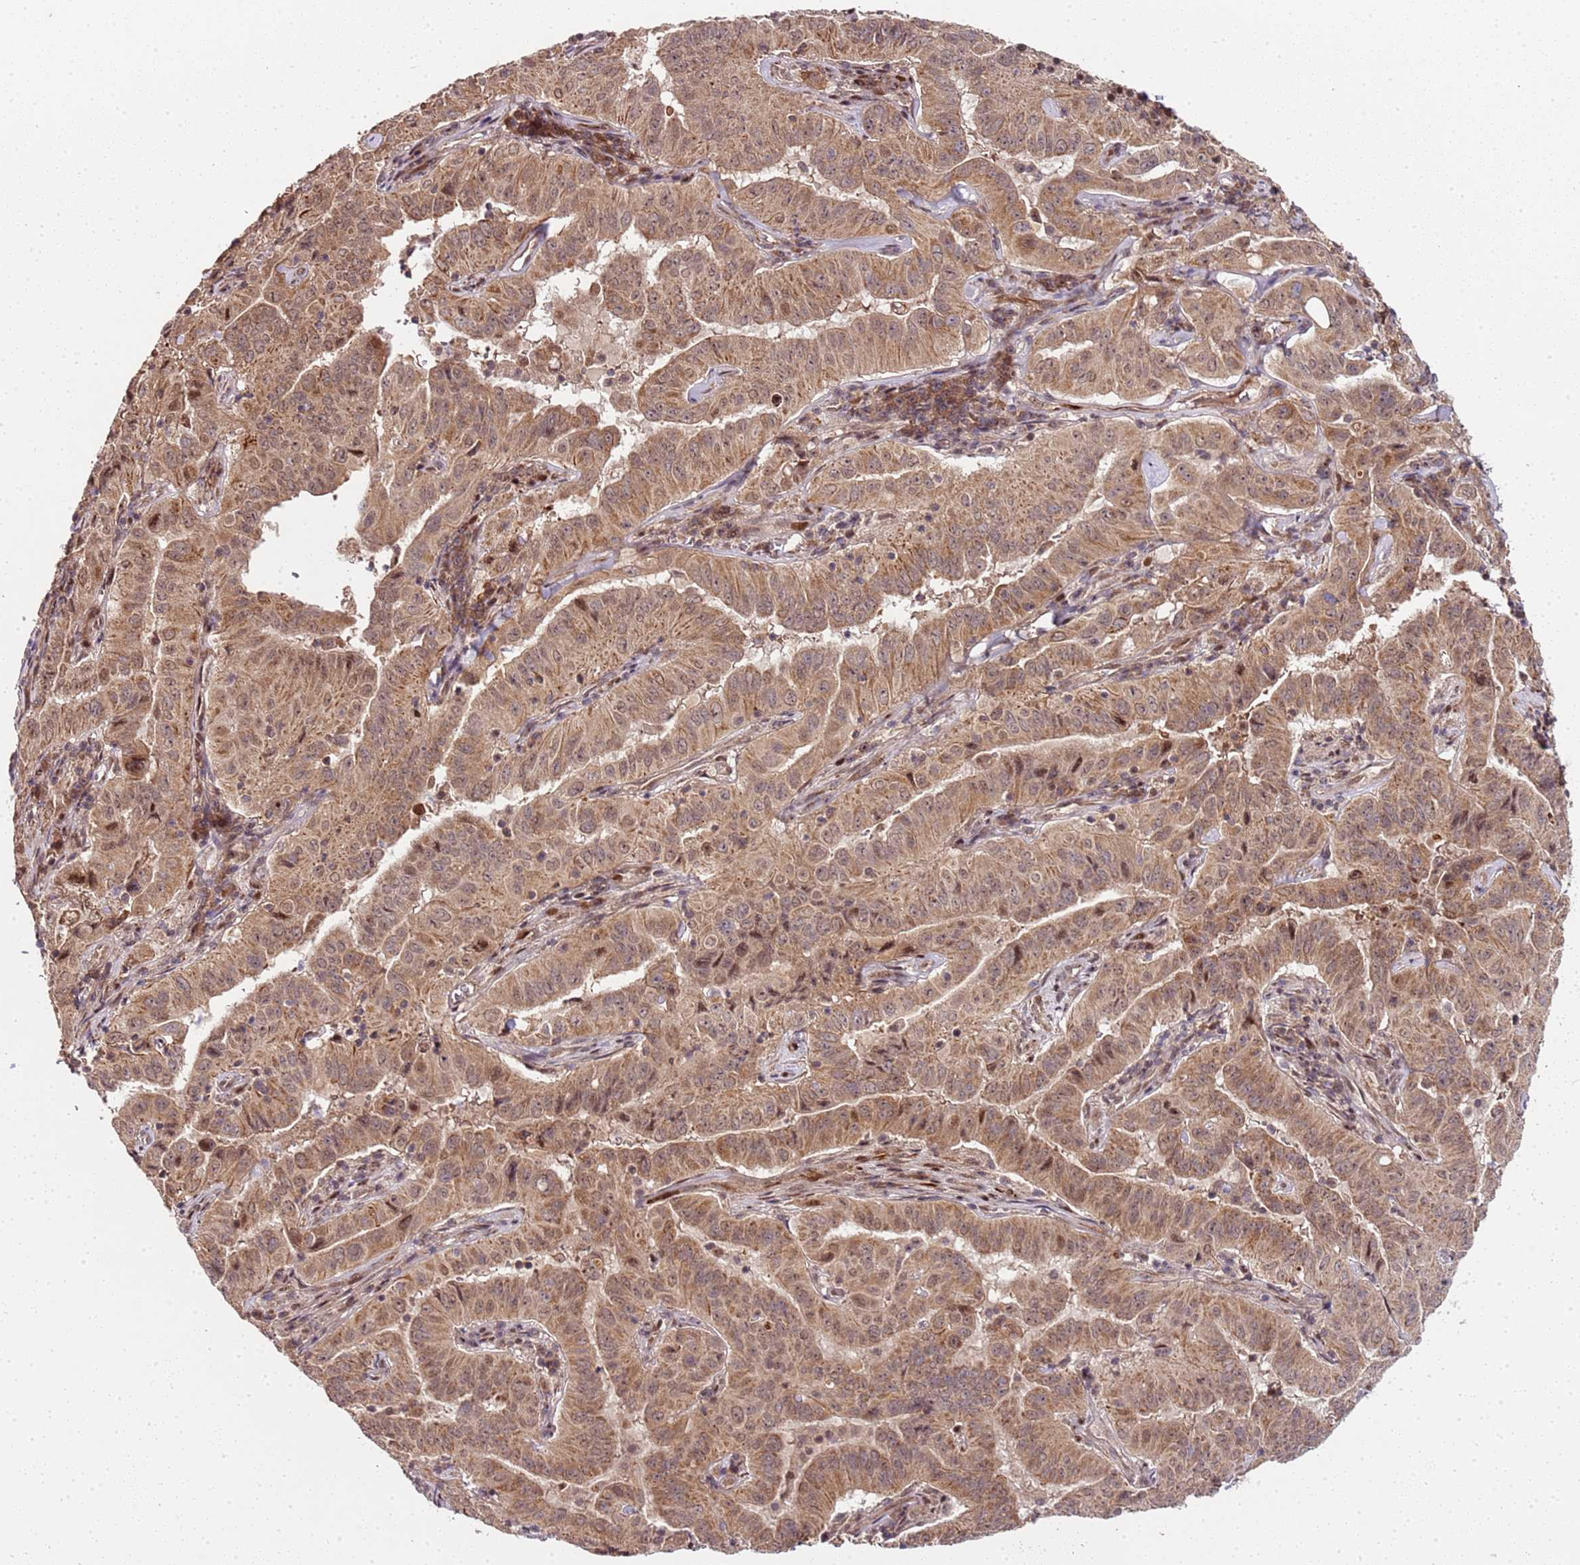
{"staining": {"intensity": "moderate", "quantity": ">75%", "location": "cytoplasmic/membranous,nuclear"}, "tissue": "pancreatic cancer", "cell_type": "Tumor cells", "image_type": "cancer", "snomed": [{"axis": "morphology", "description": "Adenocarcinoma, NOS"}, {"axis": "topography", "description": "Pancreas"}], "caption": "Moderate cytoplasmic/membranous and nuclear positivity for a protein is seen in about >75% of tumor cells of pancreatic cancer using immunohistochemistry (IHC).", "gene": "EDC3", "patient": {"sex": "male", "age": 63}}